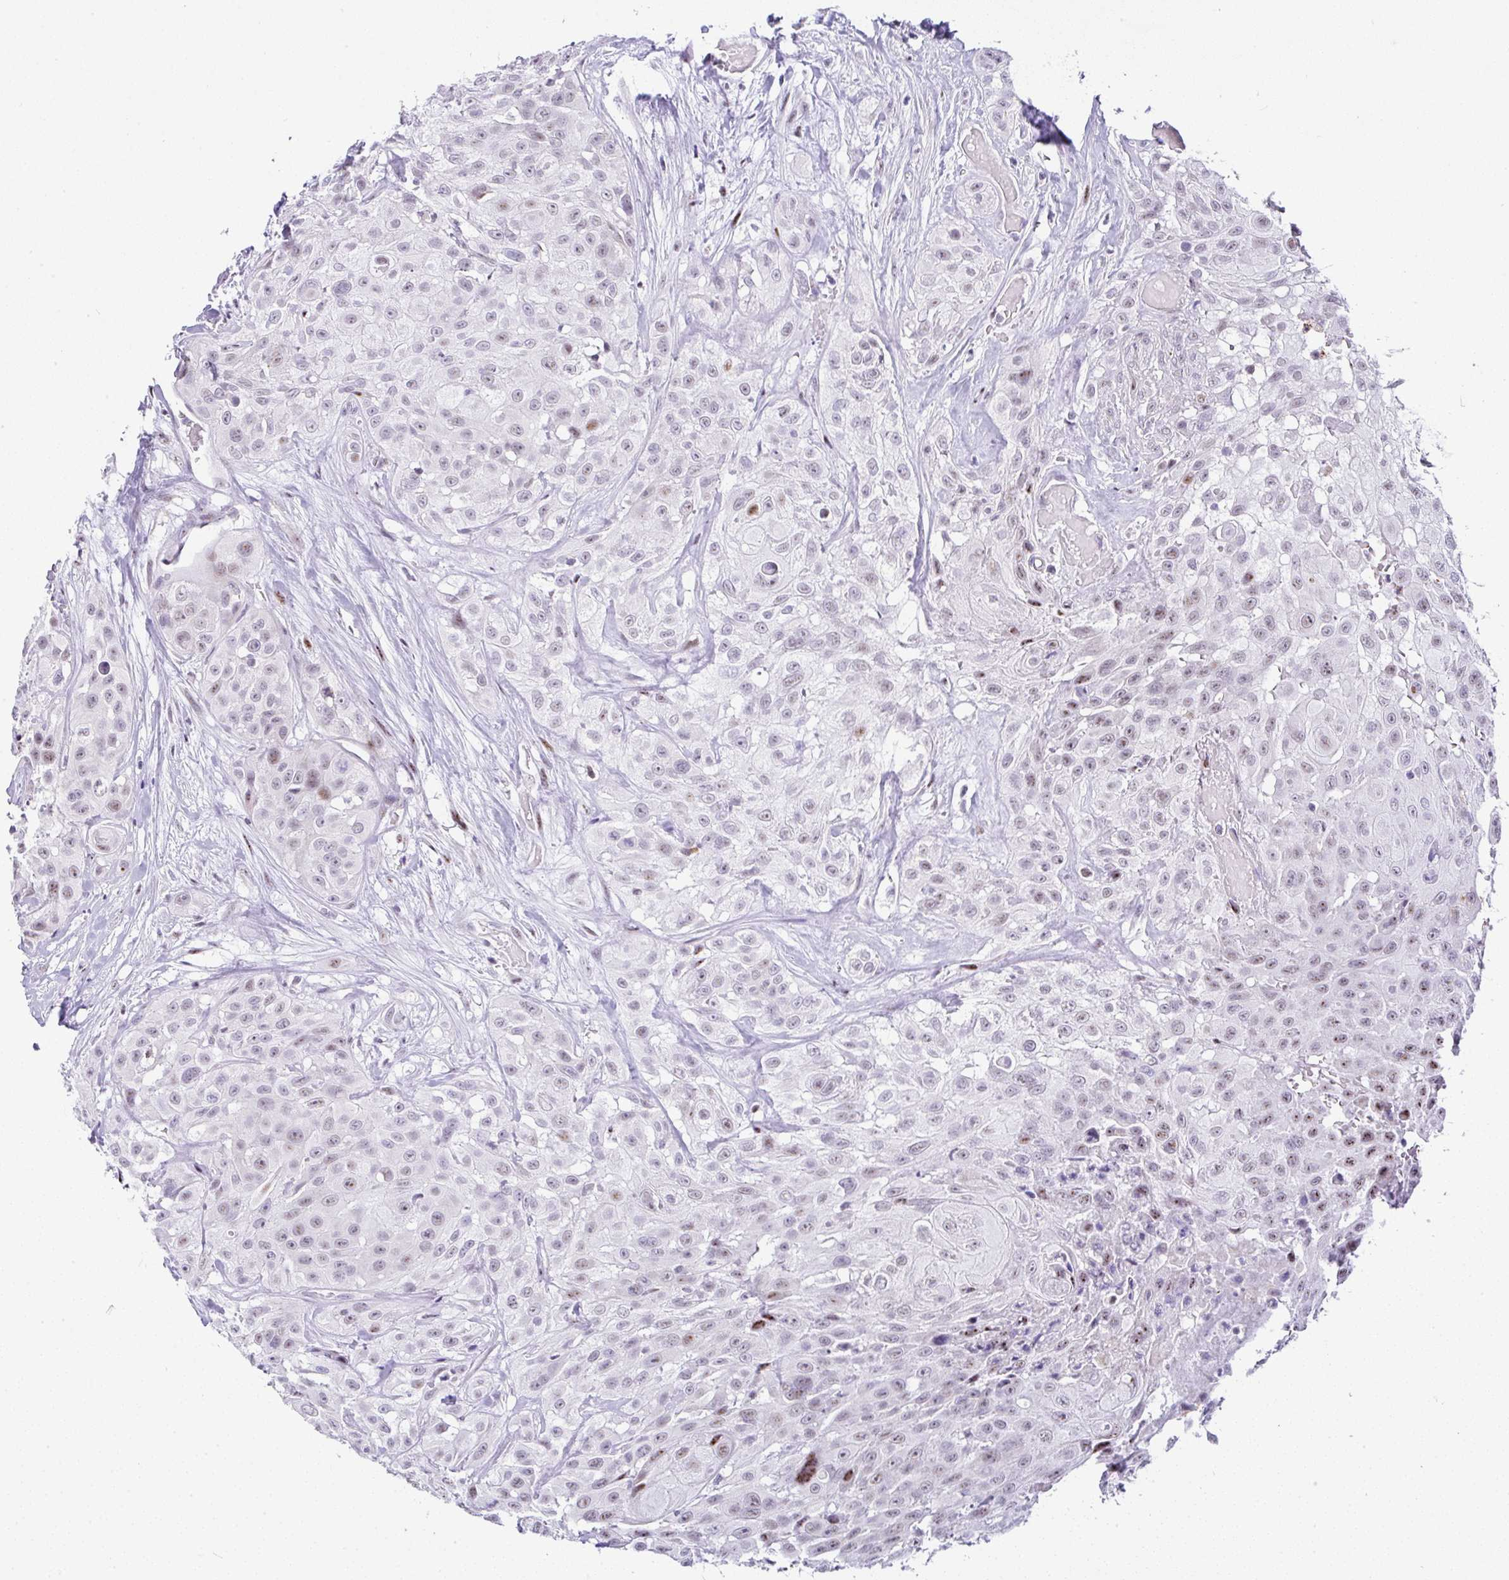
{"staining": {"intensity": "moderate", "quantity": "<25%", "location": "nuclear"}, "tissue": "head and neck cancer", "cell_type": "Tumor cells", "image_type": "cancer", "snomed": [{"axis": "morphology", "description": "Squamous cell carcinoma, NOS"}, {"axis": "topography", "description": "Head-Neck"}], "caption": "IHC photomicrograph of neoplastic tissue: human squamous cell carcinoma (head and neck) stained using immunohistochemistry displays low levels of moderate protein expression localized specifically in the nuclear of tumor cells, appearing as a nuclear brown color.", "gene": "NR1D2", "patient": {"sex": "male", "age": 83}}